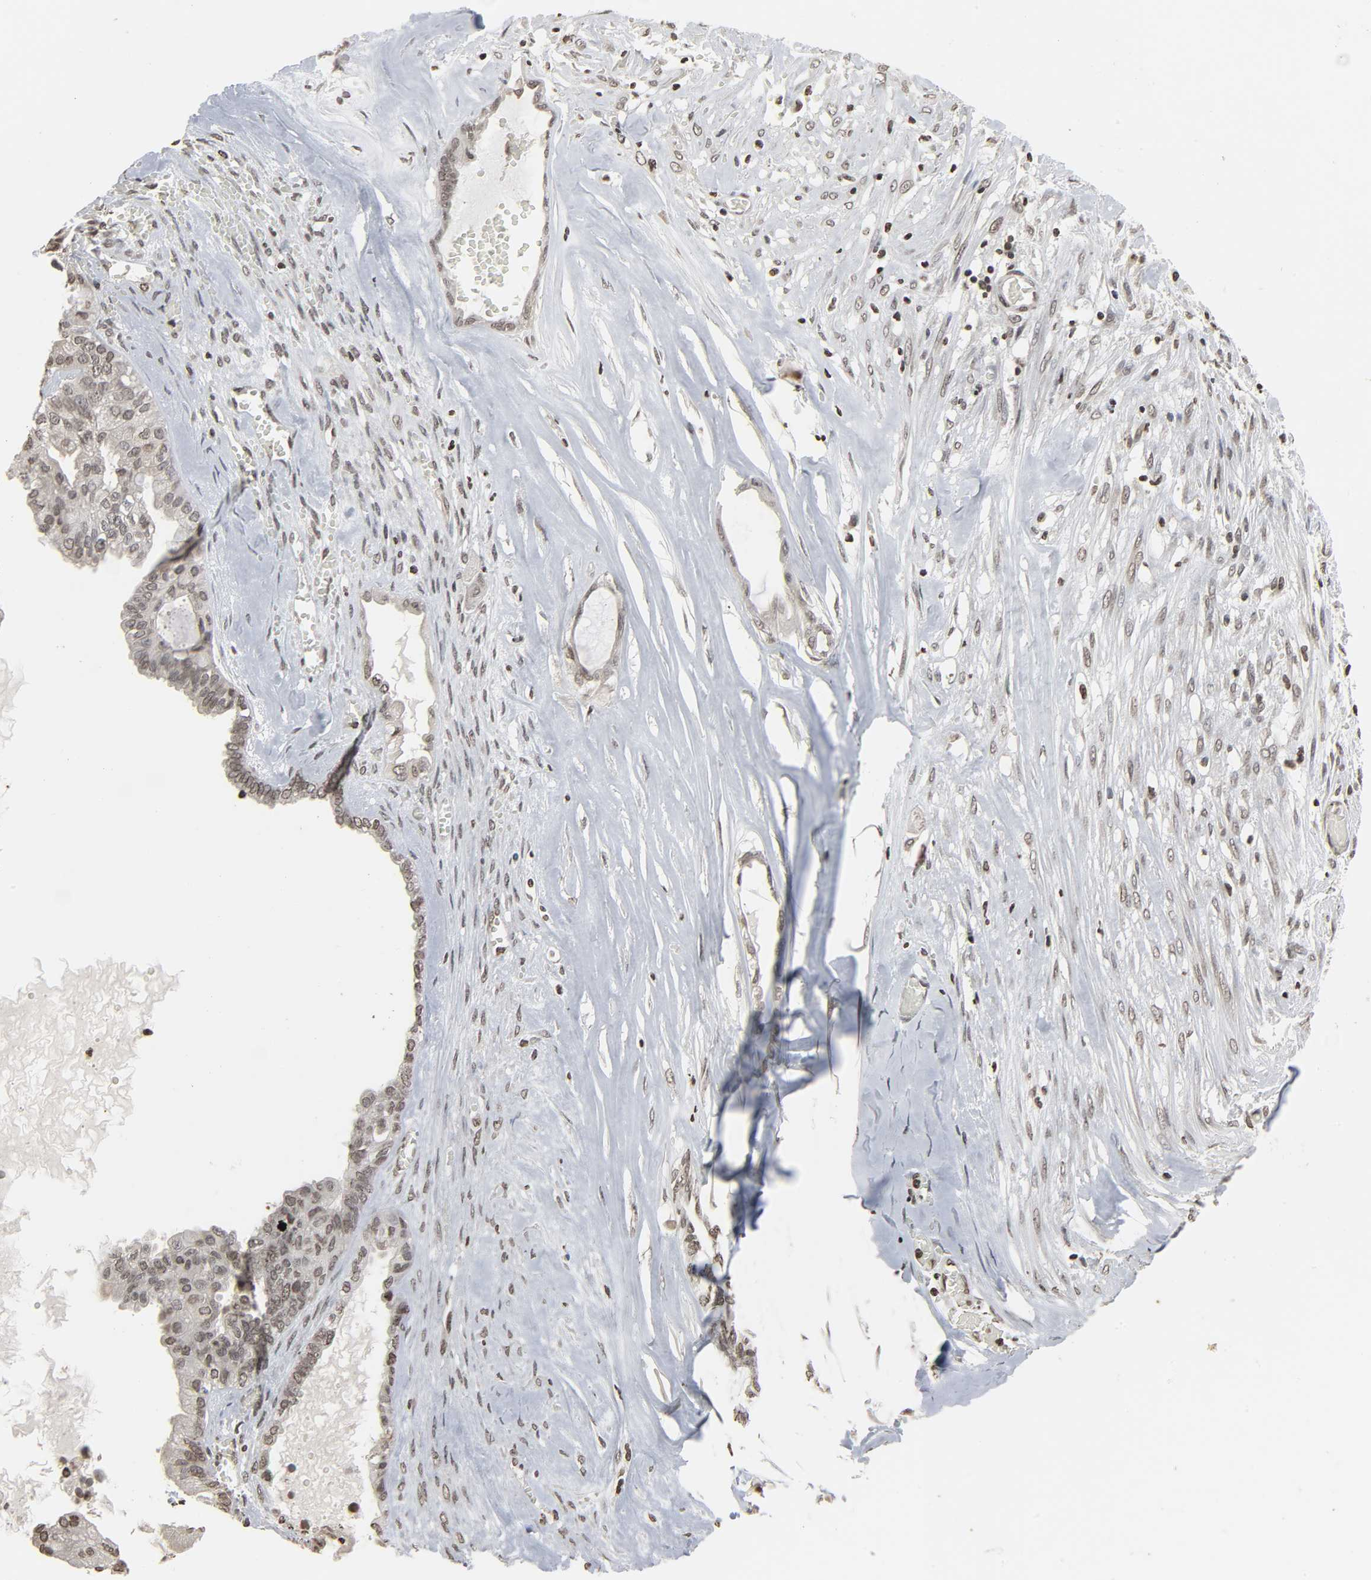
{"staining": {"intensity": "moderate", "quantity": ">75%", "location": "nuclear"}, "tissue": "ovarian cancer", "cell_type": "Tumor cells", "image_type": "cancer", "snomed": [{"axis": "morphology", "description": "Carcinoma, NOS"}, {"axis": "morphology", "description": "Carcinoma, endometroid"}, {"axis": "topography", "description": "Ovary"}], "caption": "DAB (3,3'-diaminobenzidine) immunohistochemical staining of human ovarian cancer (endometroid carcinoma) shows moderate nuclear protein positivity in about >75% of tumor cells. (IHC, brightfield microscopy, high magnification).", "gene": "ELAVL1", "patient": {"sex": "female", "age": 50}}